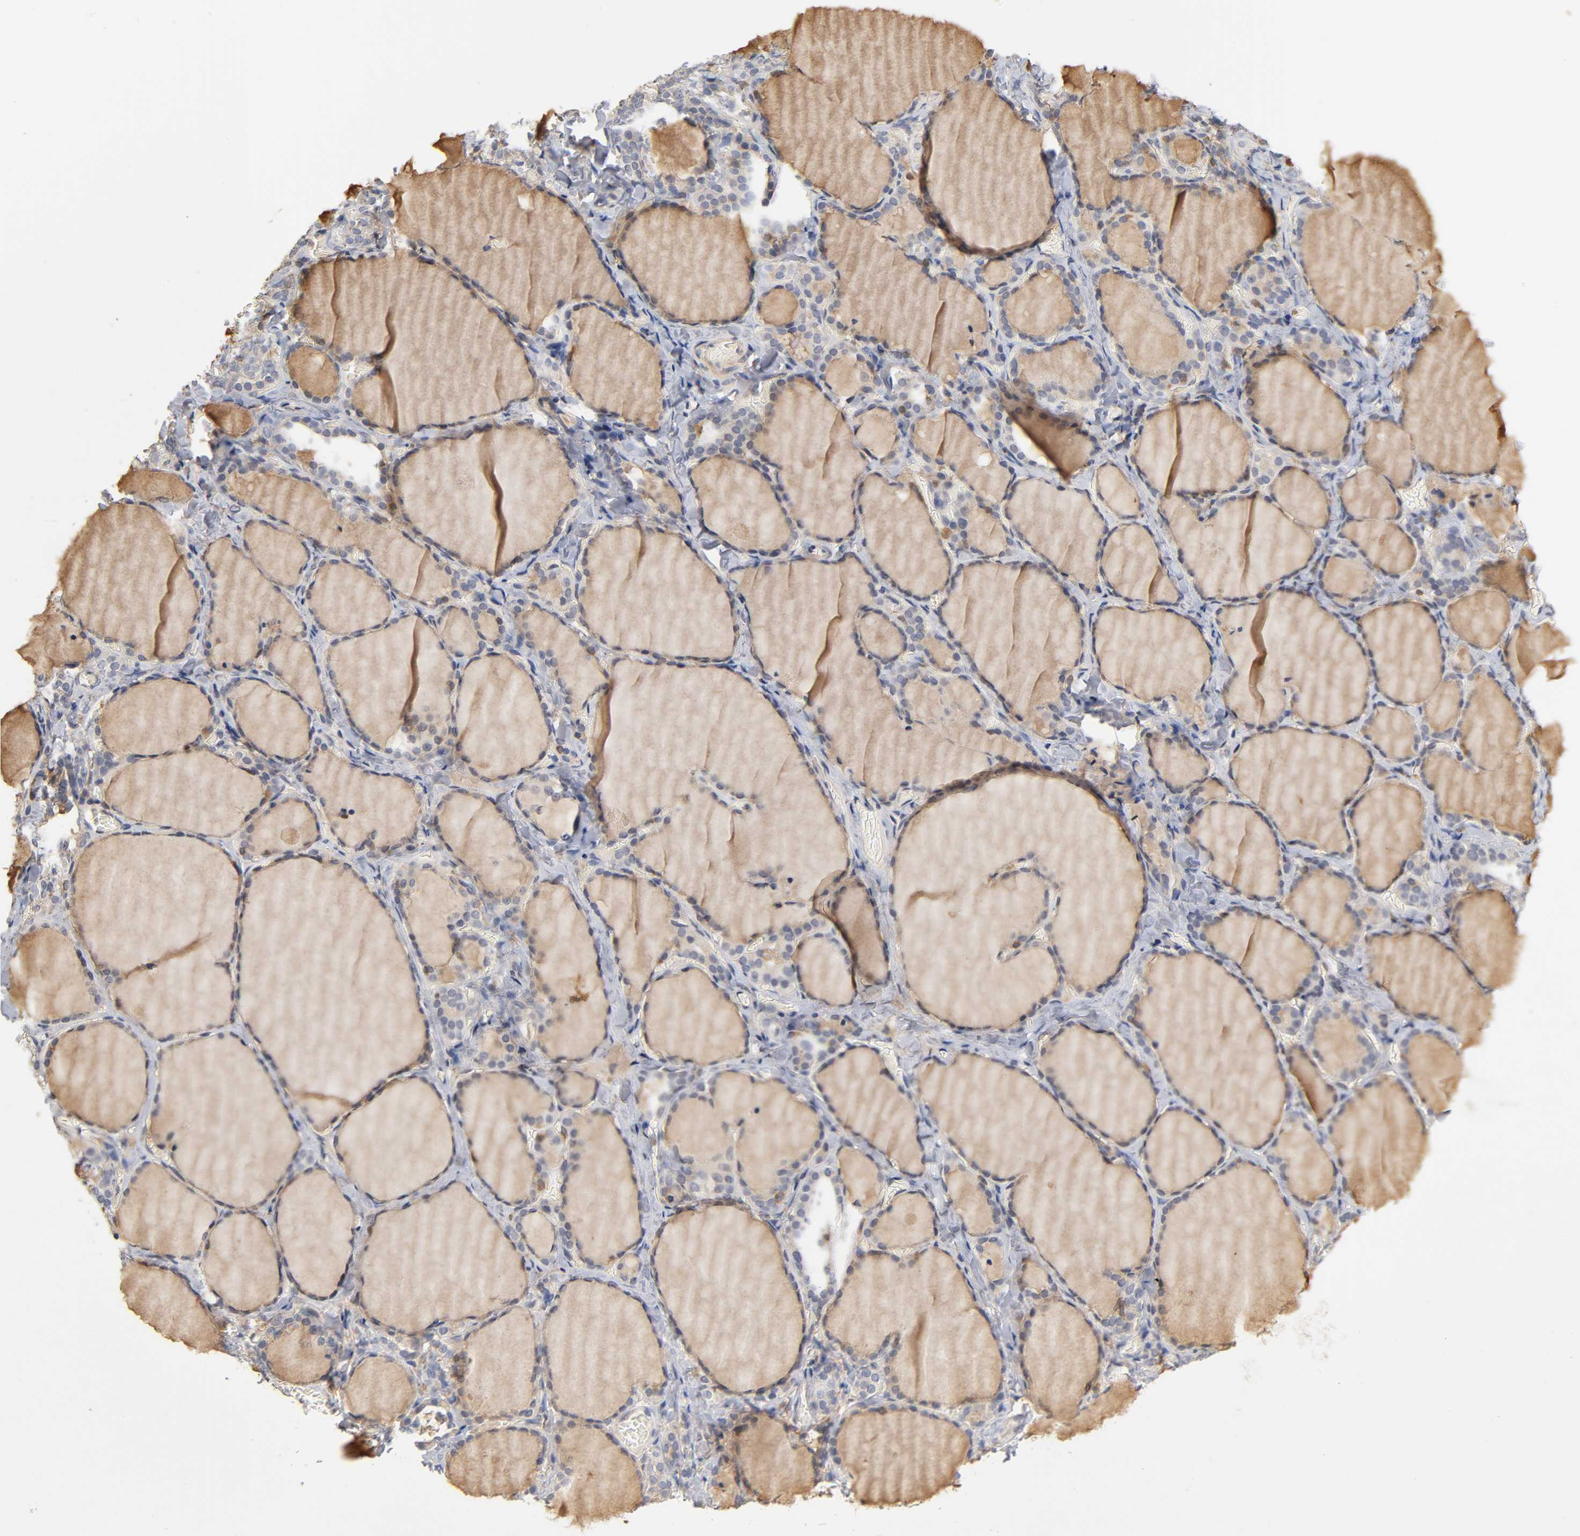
{"staining": {"intensity": "moderate", "quantity": ">75%", "location": "cytoplasmic/membranous"}, "tissue": "thyroid gland", "cell_type": "Glandular cells", "image_type": "normal", "snomed": [{"axis": "morphology", "description": "Normal tissue, NOS"}, {"axis": "morphology", "description": "Papillary adenocarcinoma, NOS"}, {"axis": "topography", "description": "Thyroid gland"}], "caption": "Immunohistochemical staining of benign human thyroid gland shows moderate cytoplasmic/membranous protein expression in about >75% of glandular cells. The staining is performed using DAB brown chromogen to label protein expression. The nuclei are counter-stained blue using hematoxylin.", "gene": "ACTR2", "patient": {"sex": "female", "age": 30}}